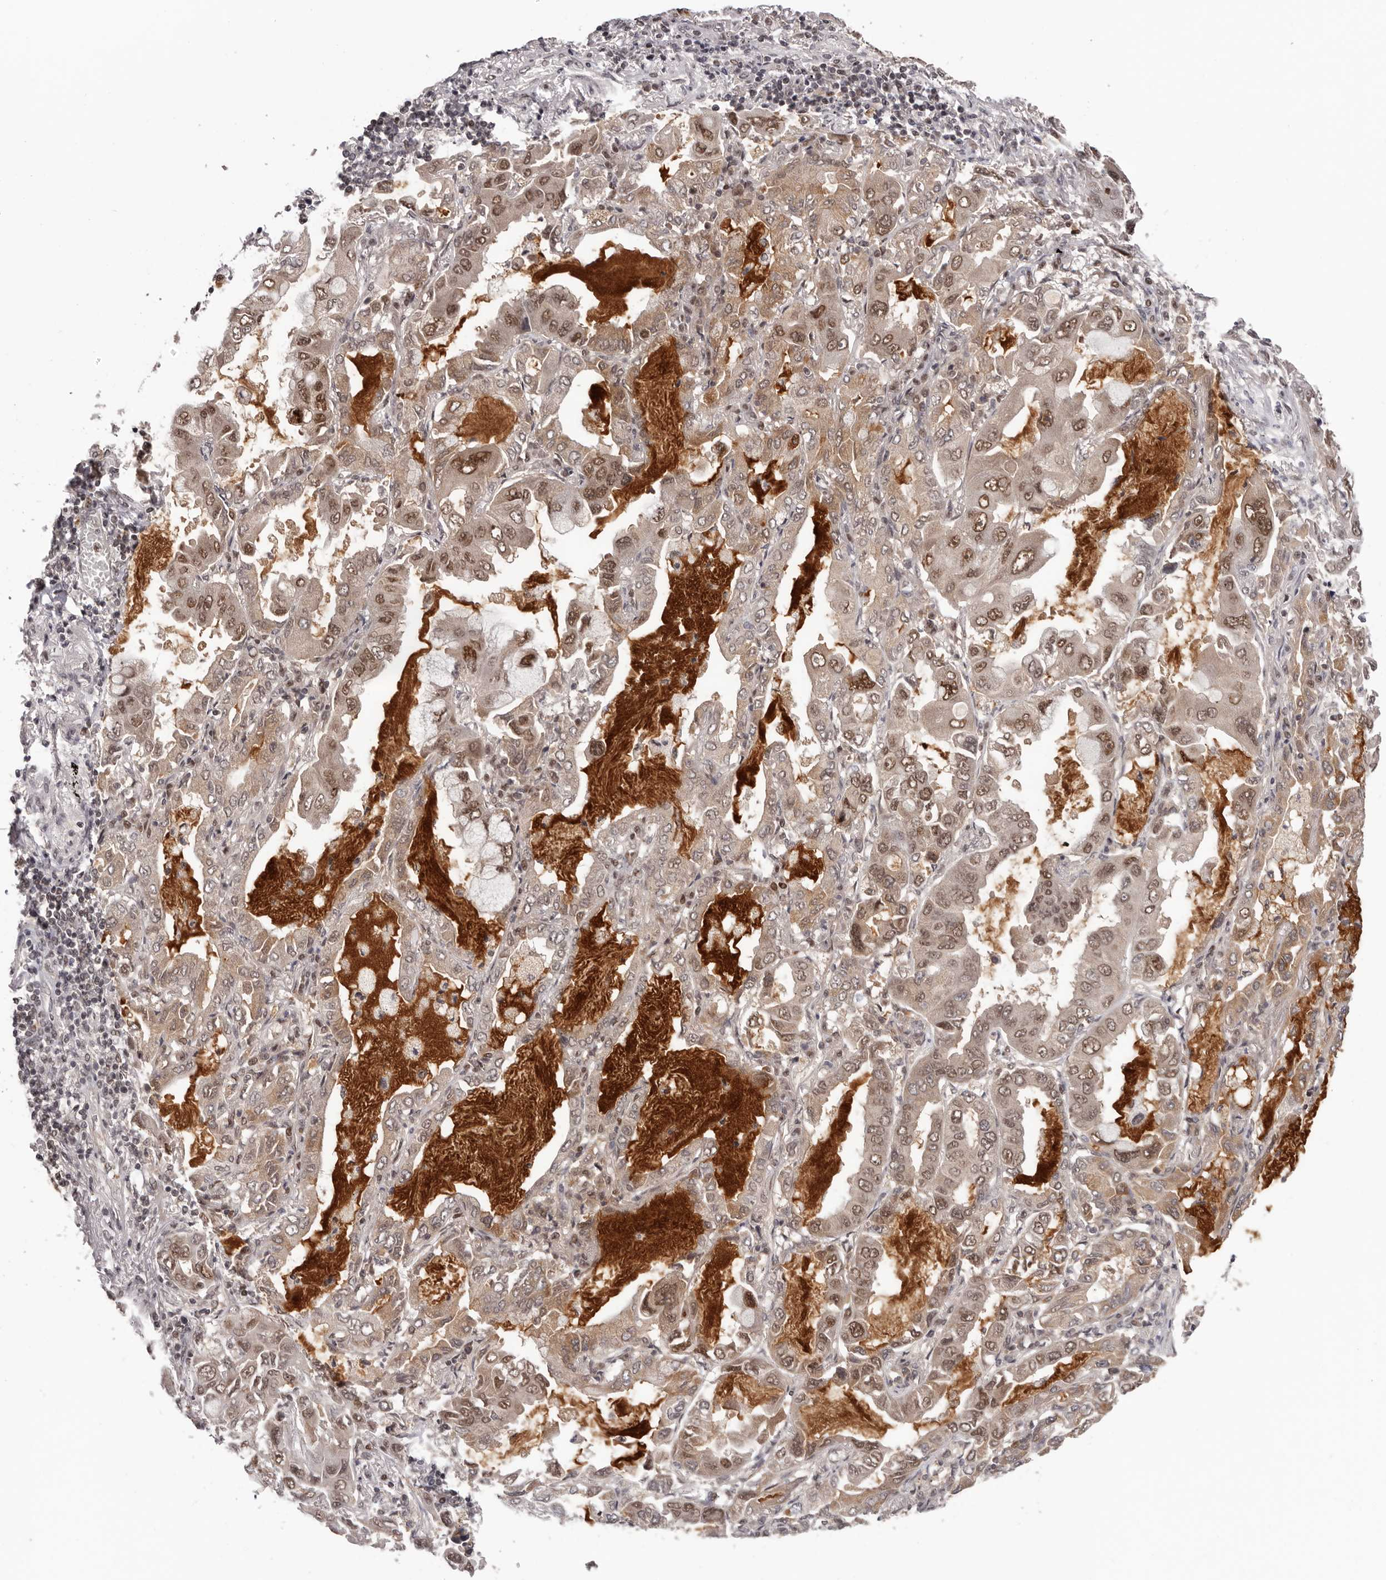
{"staining": {"intensity": "moderate", "quantity": ">75%", "location": "cytoplasmic/membranous,nuclear"}, "tissue": "lung cancer", "cell_type": "Tumor cells", "image_type": "cancer", "snomed": [{"axis": "morphology", "description": "Adenocarcinoma, NOS"}, {"axis": "topography", "description": "Lung"}], "caption": "Immunohistochemistry (IHC) photomicrograph of human lung adenocarcinoma stained for a protein (brown), which shows medium levels of moderate cytoplasmic/membranous and nuclear staining in approximately >75% of tumor cells.", "gene": "TBX5", "patient": {"sex": "male", "age": 64}}